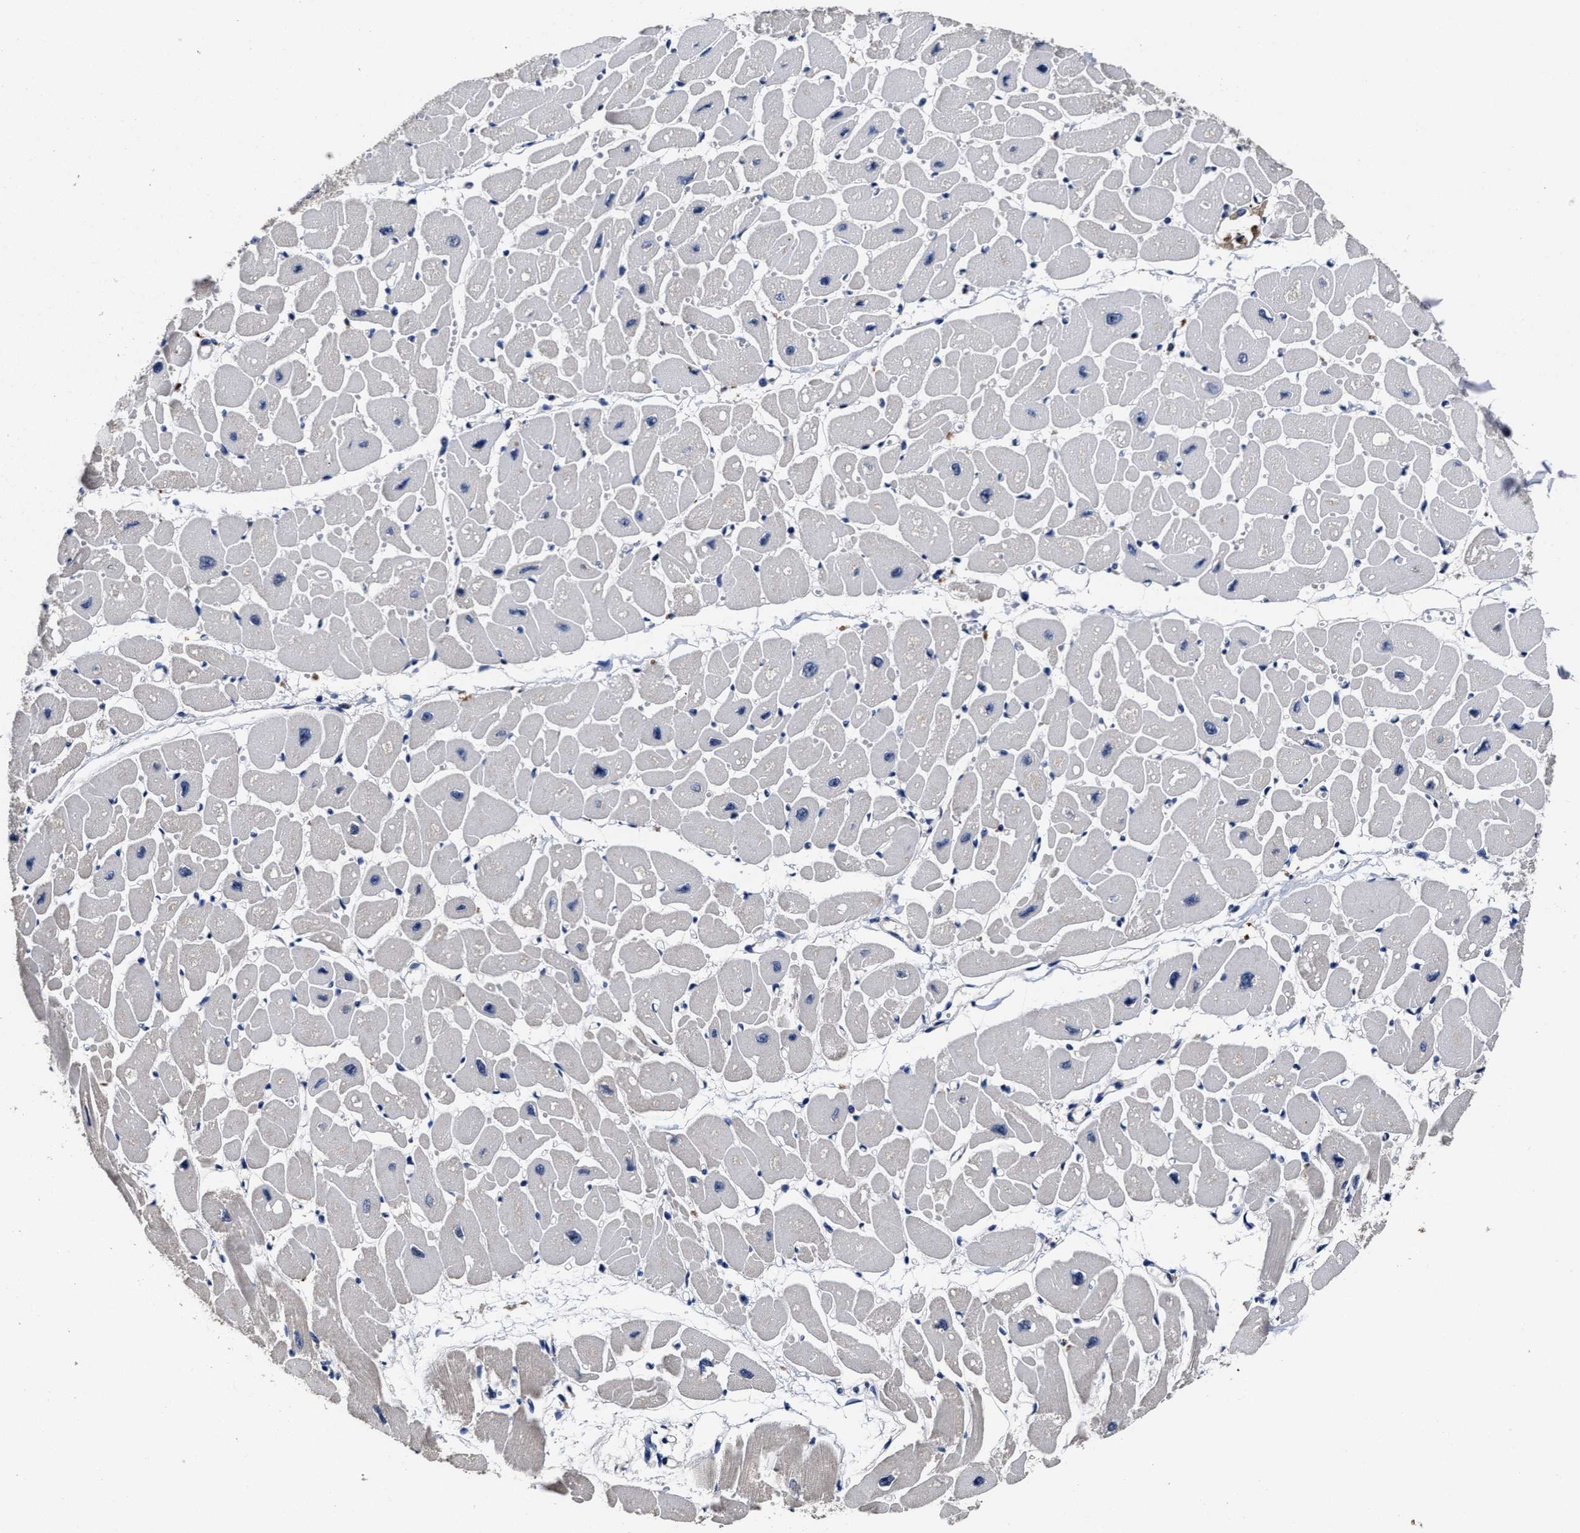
{"staining": {"intensity": "negative", "quantity": "none", "location": "none"}, "tissue": "heart muscle", "cell_type": "Cardiomyocytes", "image_type": "normal", "snomed": [{"axis": "morphology", "description": "Normal tissue, NOS"}, {"axis": "topography", "description": "Heart"}], "caption": "Photomicrograph shows no protein expression in cardiomyocytes of benign heart muscle.", "gene": "SOCS5", "patient": {"sex": "female", "age": 54}}